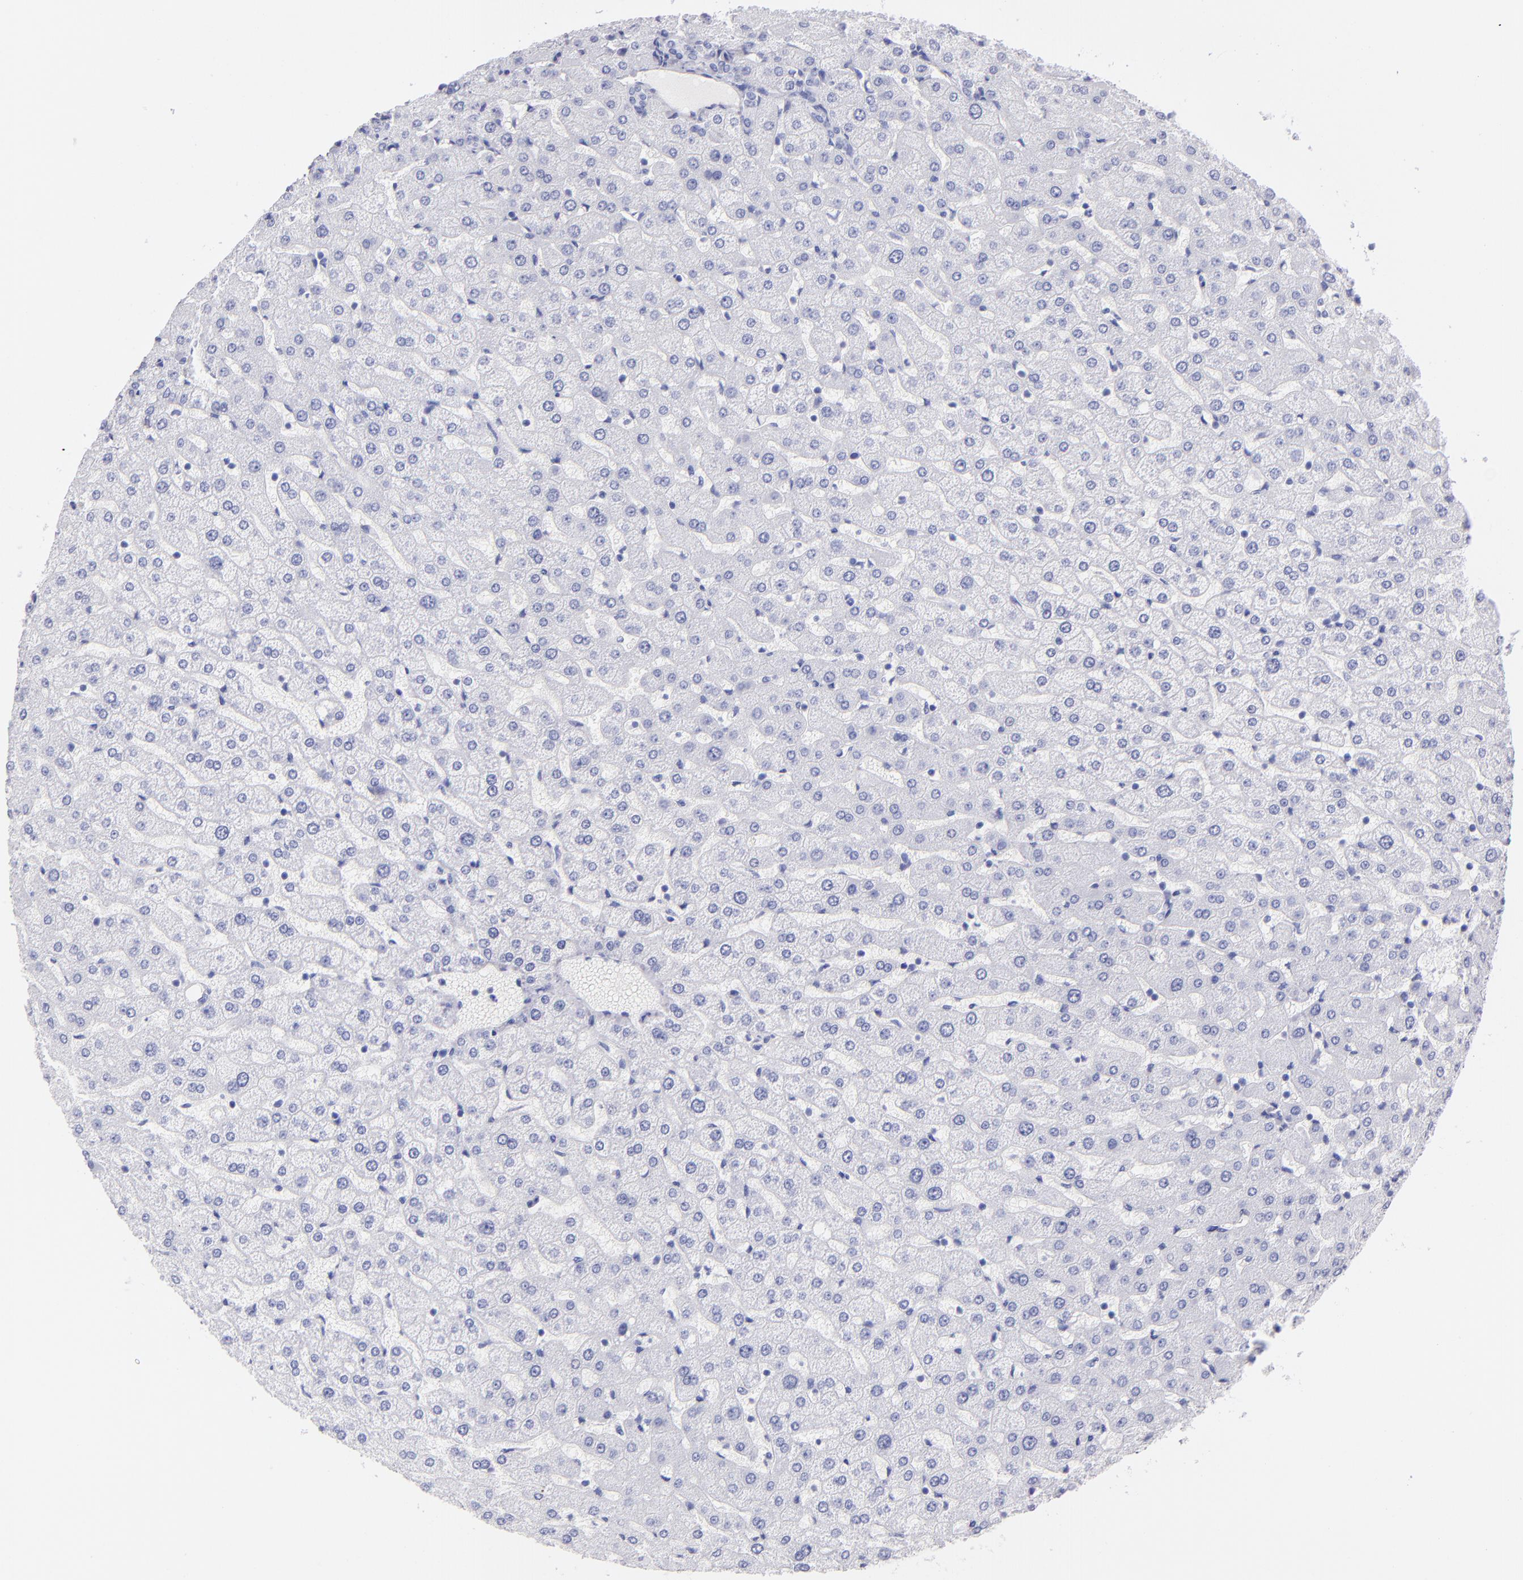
{"staining": {"intensity": "negative", "quantity": "none", "location": "none"}, "tissue": "liver", "cell_type": "Cholangiocytes", "image_type": "normal", "snomed": [{"axis": "morphology", "description": "Normal tissue, NOS"}, {"axis": "morphology", "description": "Fibrosis, NOS"}, {"axis": "topography", "description": "Liver"}], "caption": "Immunohistochemical staining of normal human liver exhibits no significant expression in cholangiocytes.", "gene": "PRPH", "patient": {"sex": "female", "age": 29}}